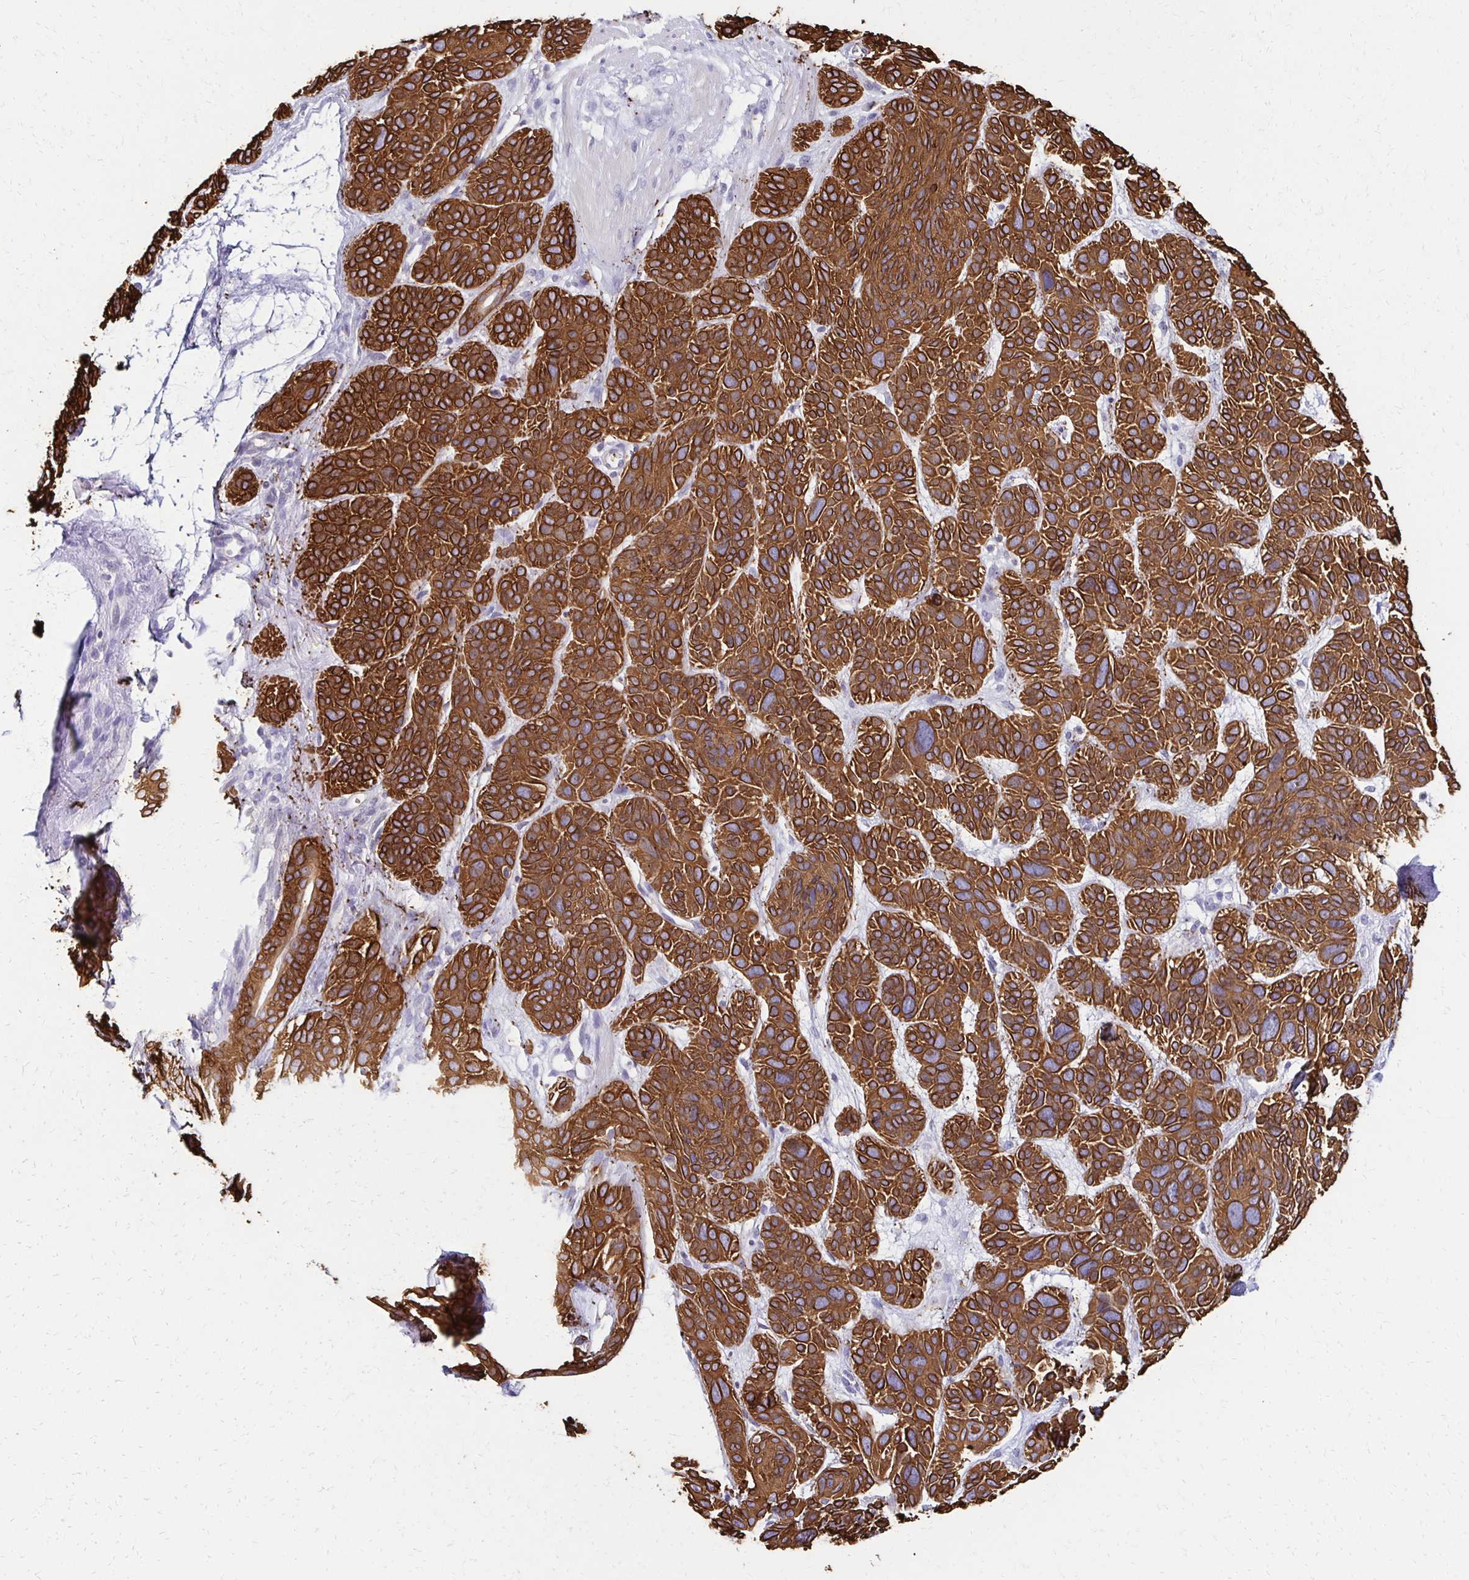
{"staining": {"intensity": "strong", "quantity": ">75%", "location": "cytoplasmic/membranous"}, "tissue": "skin cancer", "cell_type": "Tumor cells", "image_type": "cancer", "snomed": [{"axis": "morphology", "description": "Basal cell carcinoma"}, {"axis": "morphology", "description": "BCC, low aggressive"}, {"axis": "topography", "description": "Skin"}, {"axis": "topography", "description": "Skin of face"}], "caption": "Strong cytoplasmic/membranous expression is identified in about >75% of tumor cells in skin cancer.", "gene": "C1QTNF2", "patient": {"sex": "male", "age": 73}}